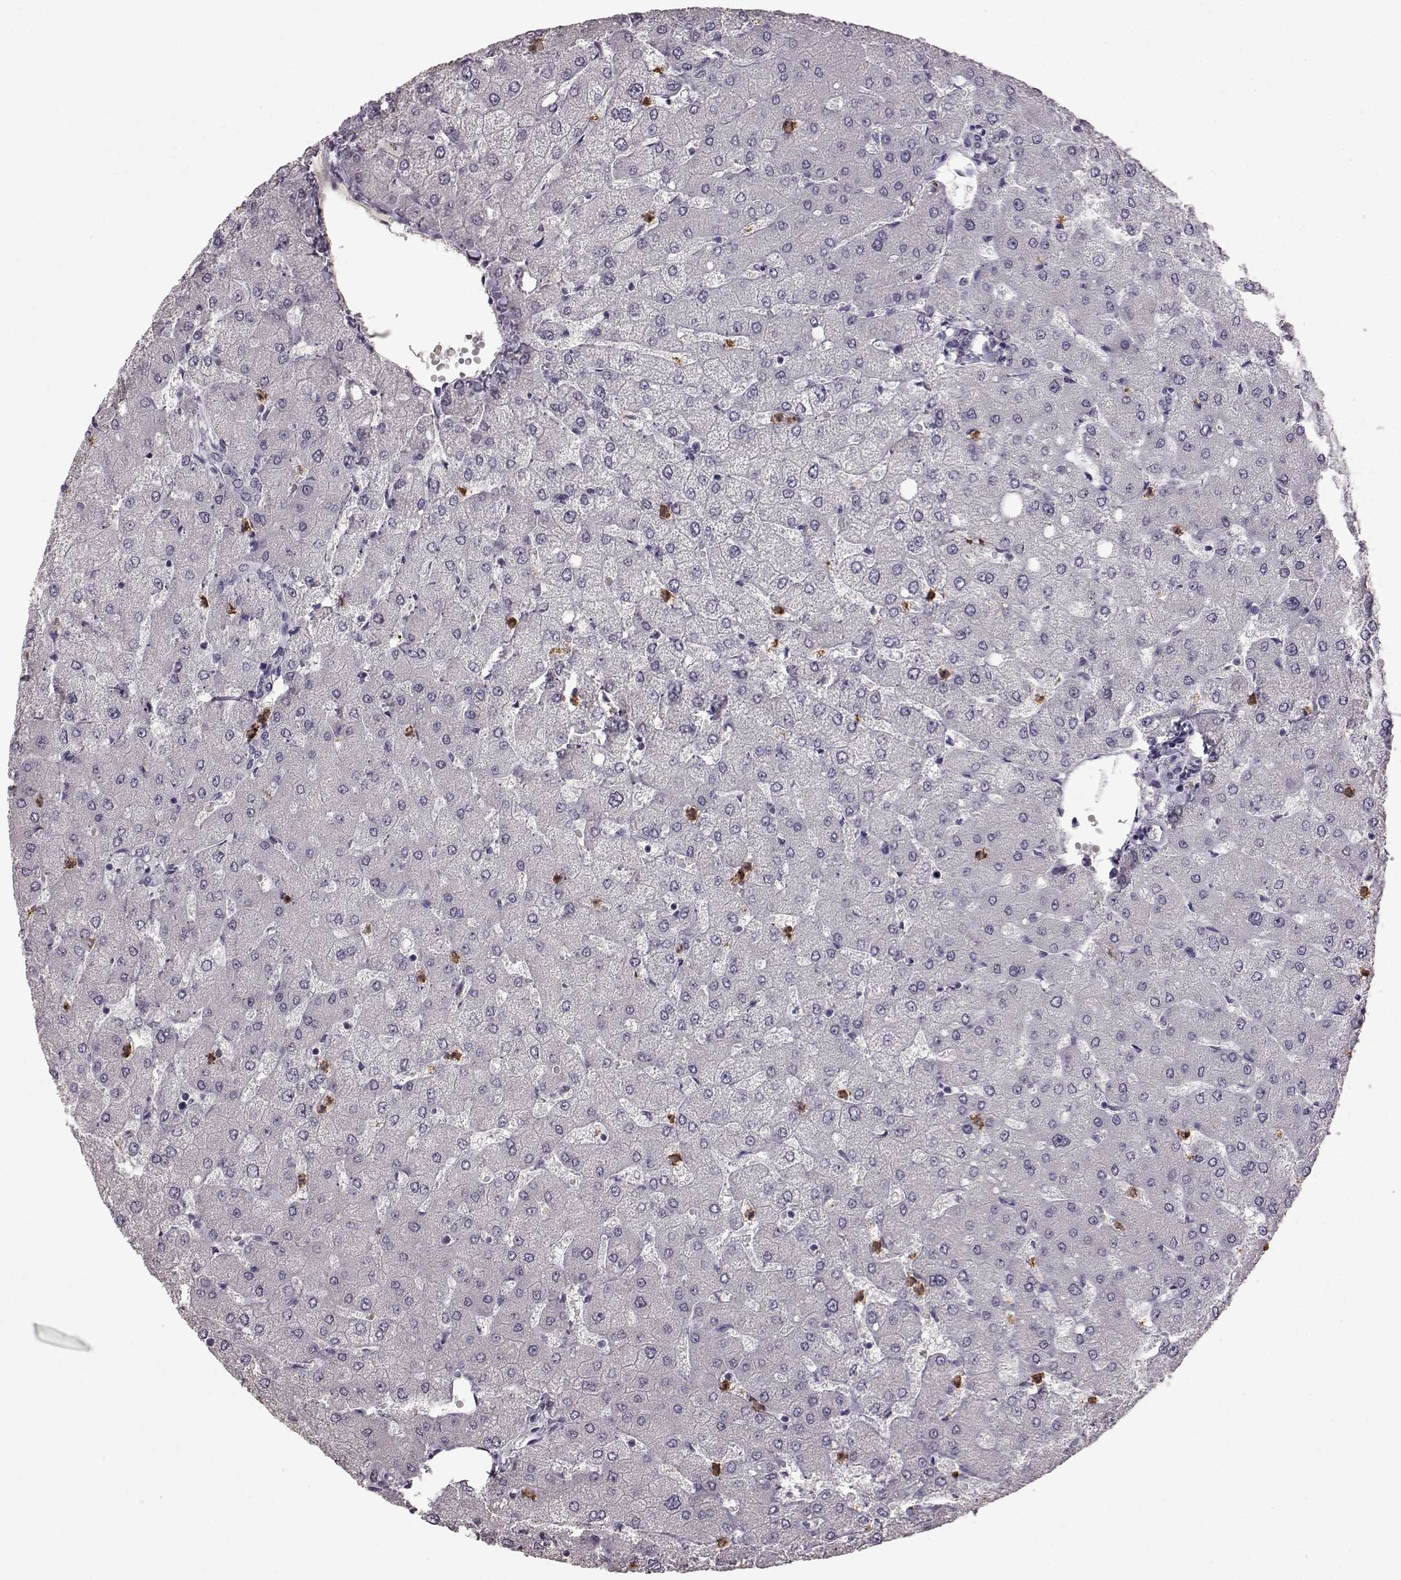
{"staining": {"intensity": "negative", "quantity": "none", "location": "none"}, "tissue": "liver", "cell_type": "Cholangiocytes", "image_type": "normal", "snomed": [{"axis": "morphology", "description": "Normal tissue, NOS"}, {"axis": "topography", "description": "Liver"}], "caption": "Immunohistochemistry of normal human liver displays no positivity in cholangiocytes.", "gene": "FUT4", "patient": {"sex": "female", "age": 54}}